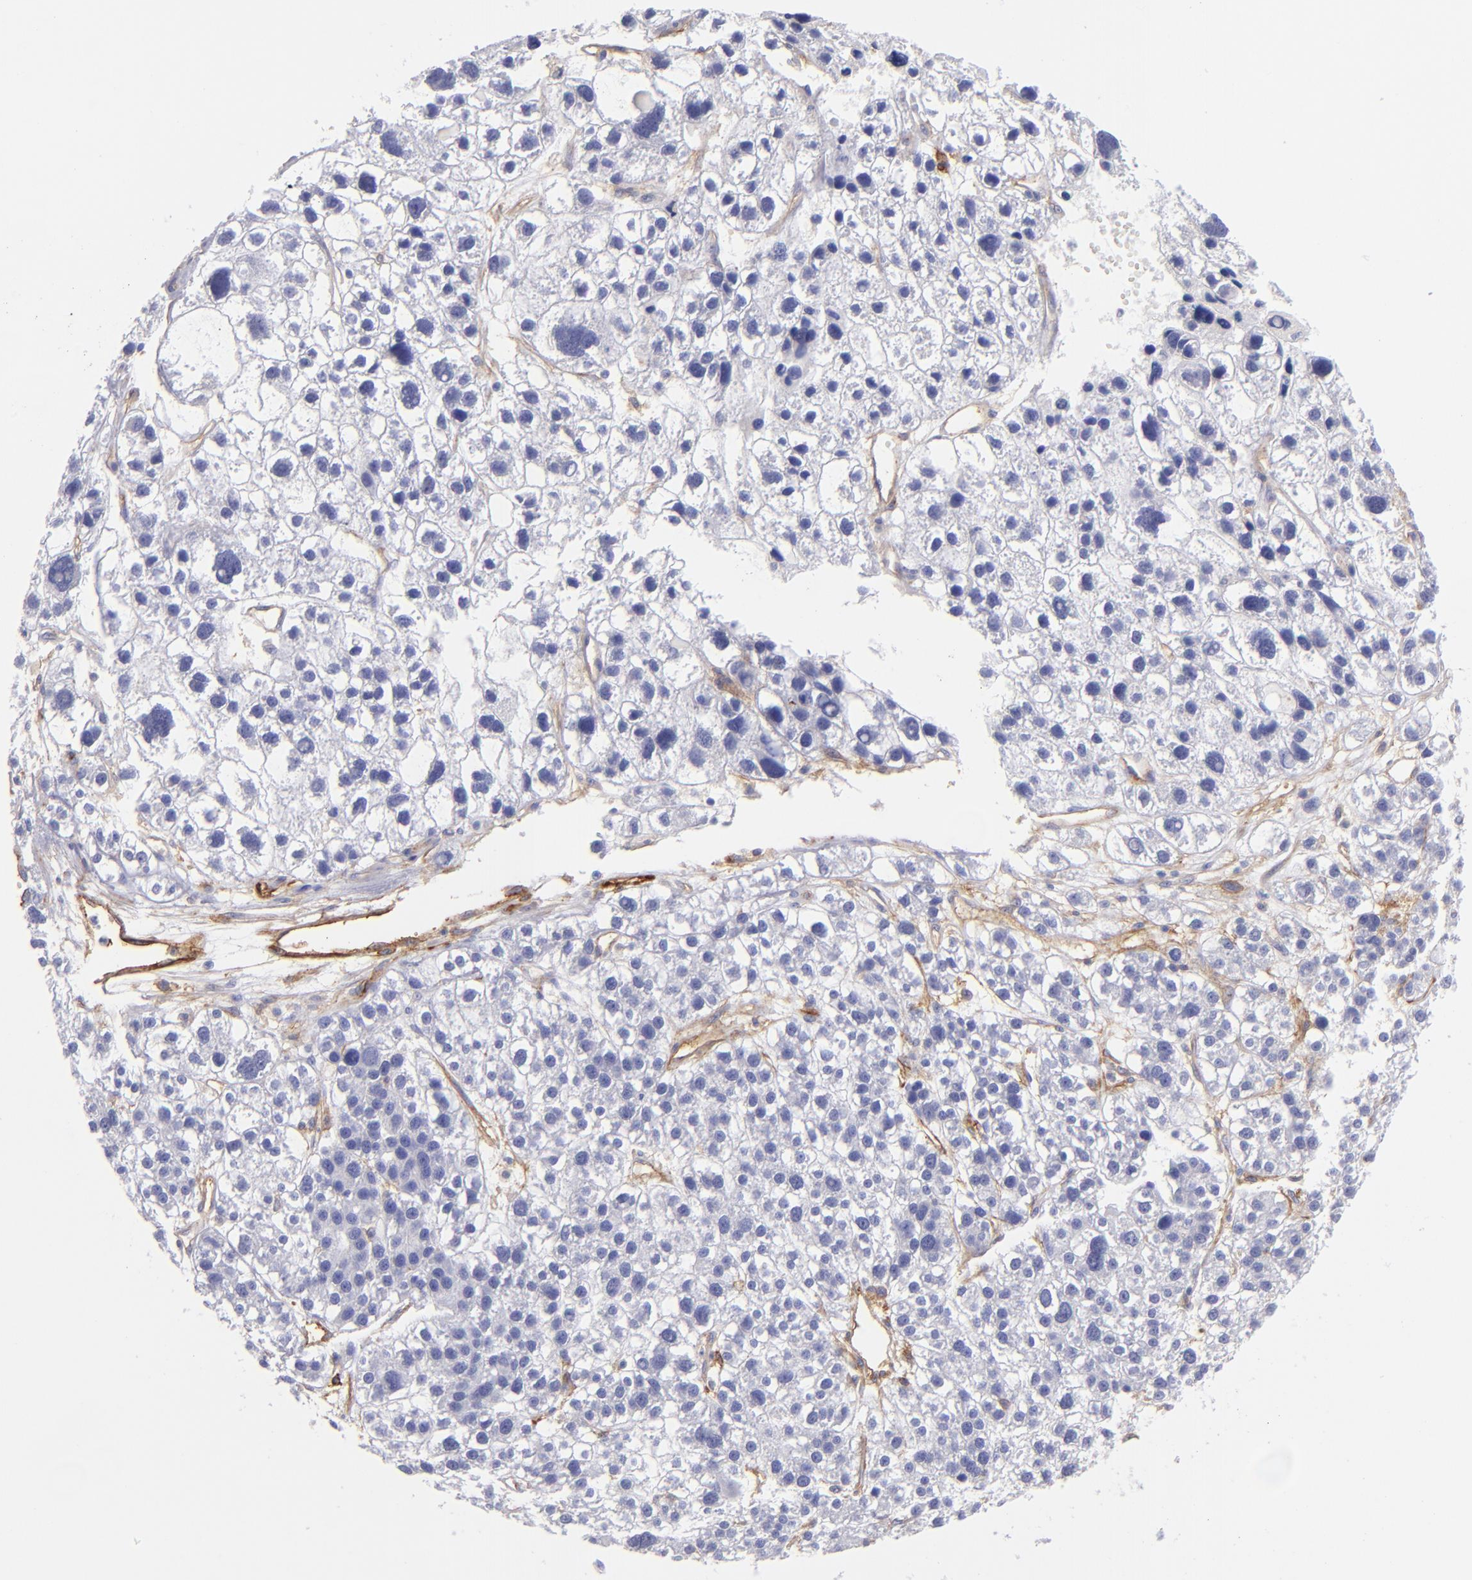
{"staining": {"intensity": "negative", "quantity": "none", "location": "none"}, "tissue": "liver cancer", "cell_type": "Tumor cells", "image_type": "cancer", "snomed": [{"axis": "morphology", "description": "Carcinoma, Hepatocellular, NOS"}, {"axis": "topography", "description": "Liver"}], "caption": "Tumor cells show no significant protein staining in hepatocellular carcinoma (liver).", "gene": "ENTPD1", "patient": {"sex": "female", "age": 85}}